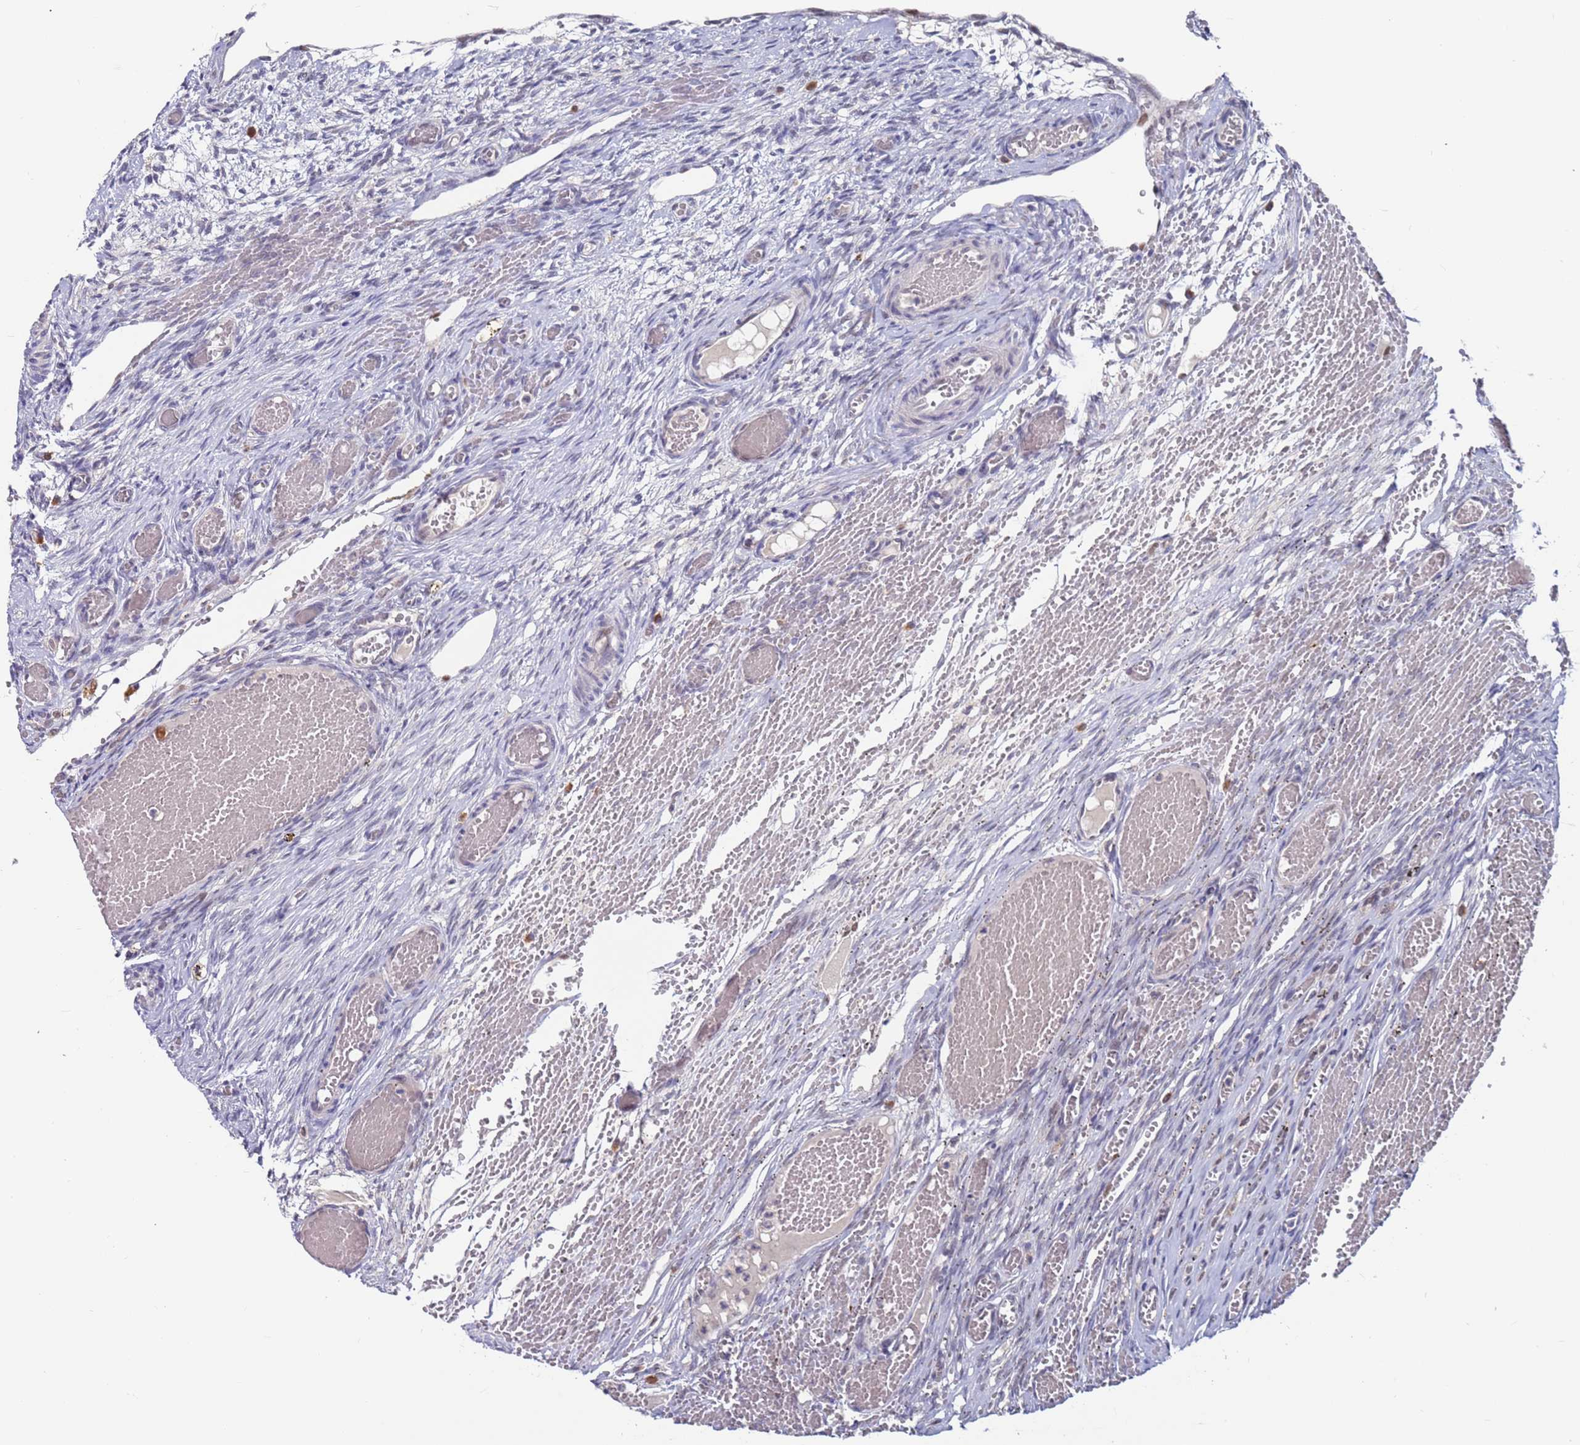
{"staining": {"intensity": "negative", "quantity": "none", "location": "none"}, "tissue": "ovary", "cell_type": "Ovarian stroma cells", "image_type": "normal", "snomed": [{"axis": "morphology", "description": "Adenocarcinoma, NOS"}, {"axis": "topography", "description": "Endometrium"}], "caption": "Immunohistochemistry of normal human ovary displays no positivity in ovarian stroma cells.", "gene": "FBXO27", "patient": {"sex": "female", "age": 32}}